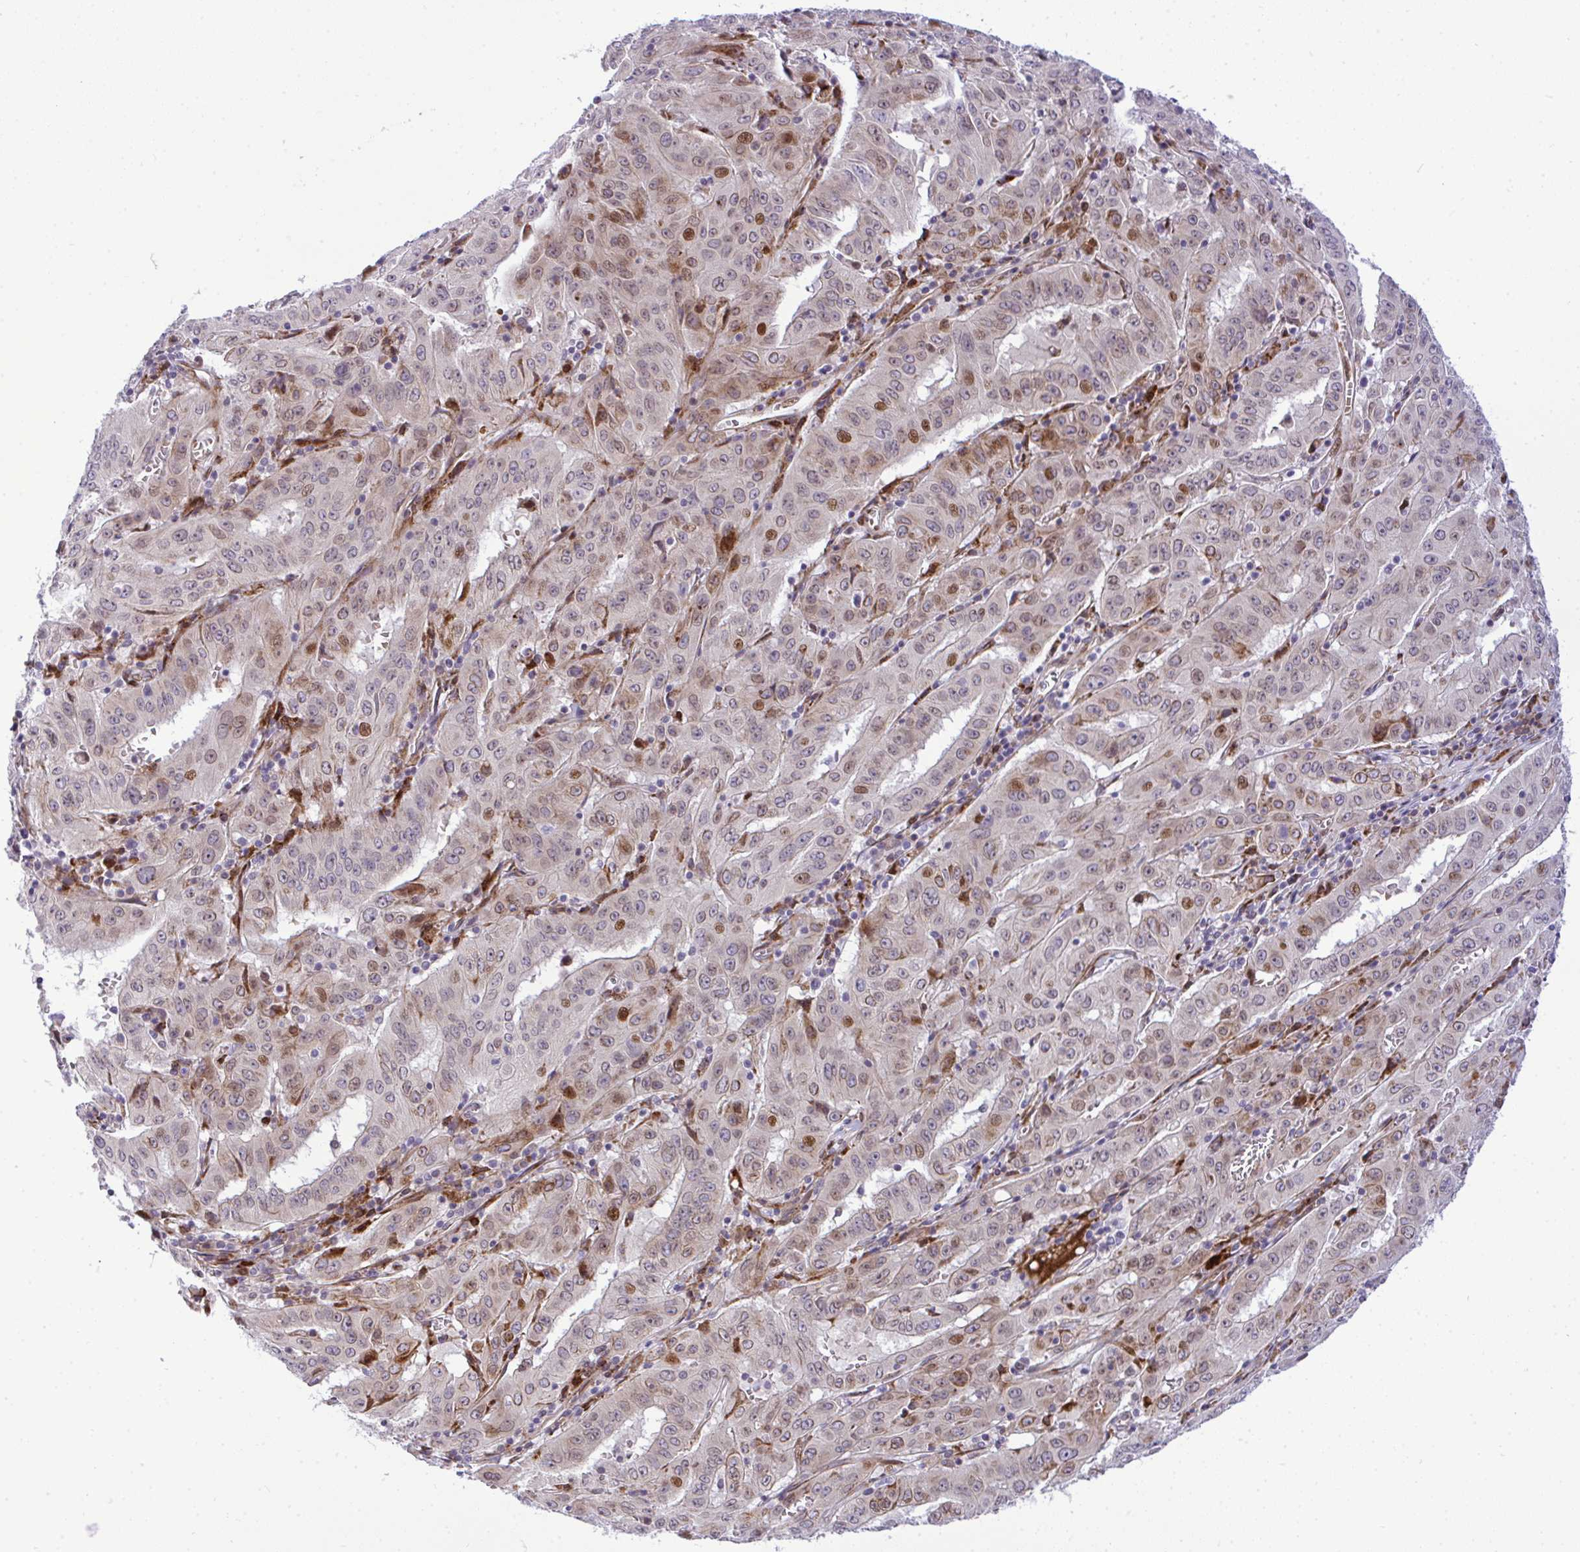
{"staining": {"intensity": "moderate", "quantity": "25%-75%", "location": "cytoplasmic/membranous,nuclear"}, "tissue": "pancreatic cancer", "cell_type": "Tumor cells", "image_type": "cancer", "snomed": [{"axis": "morphology", "description": "Adenocarcinoma, NOS"}, {"axis": "topography", "description": "Pancreas"}], "caption": "High-magnification brightfield microscopy of pancreatic cancer stained with DAB (3,3'-diaminobenzidine) (brown) and counterstained with hematoxylin (blue). tumor cells exhibit moderate cytoplasmic/membranous and nuclear positivity is identified in approximately25%-75% of cells.", "gene": "CASTOR2", "patient": {"sex": "male", "age": 63}}